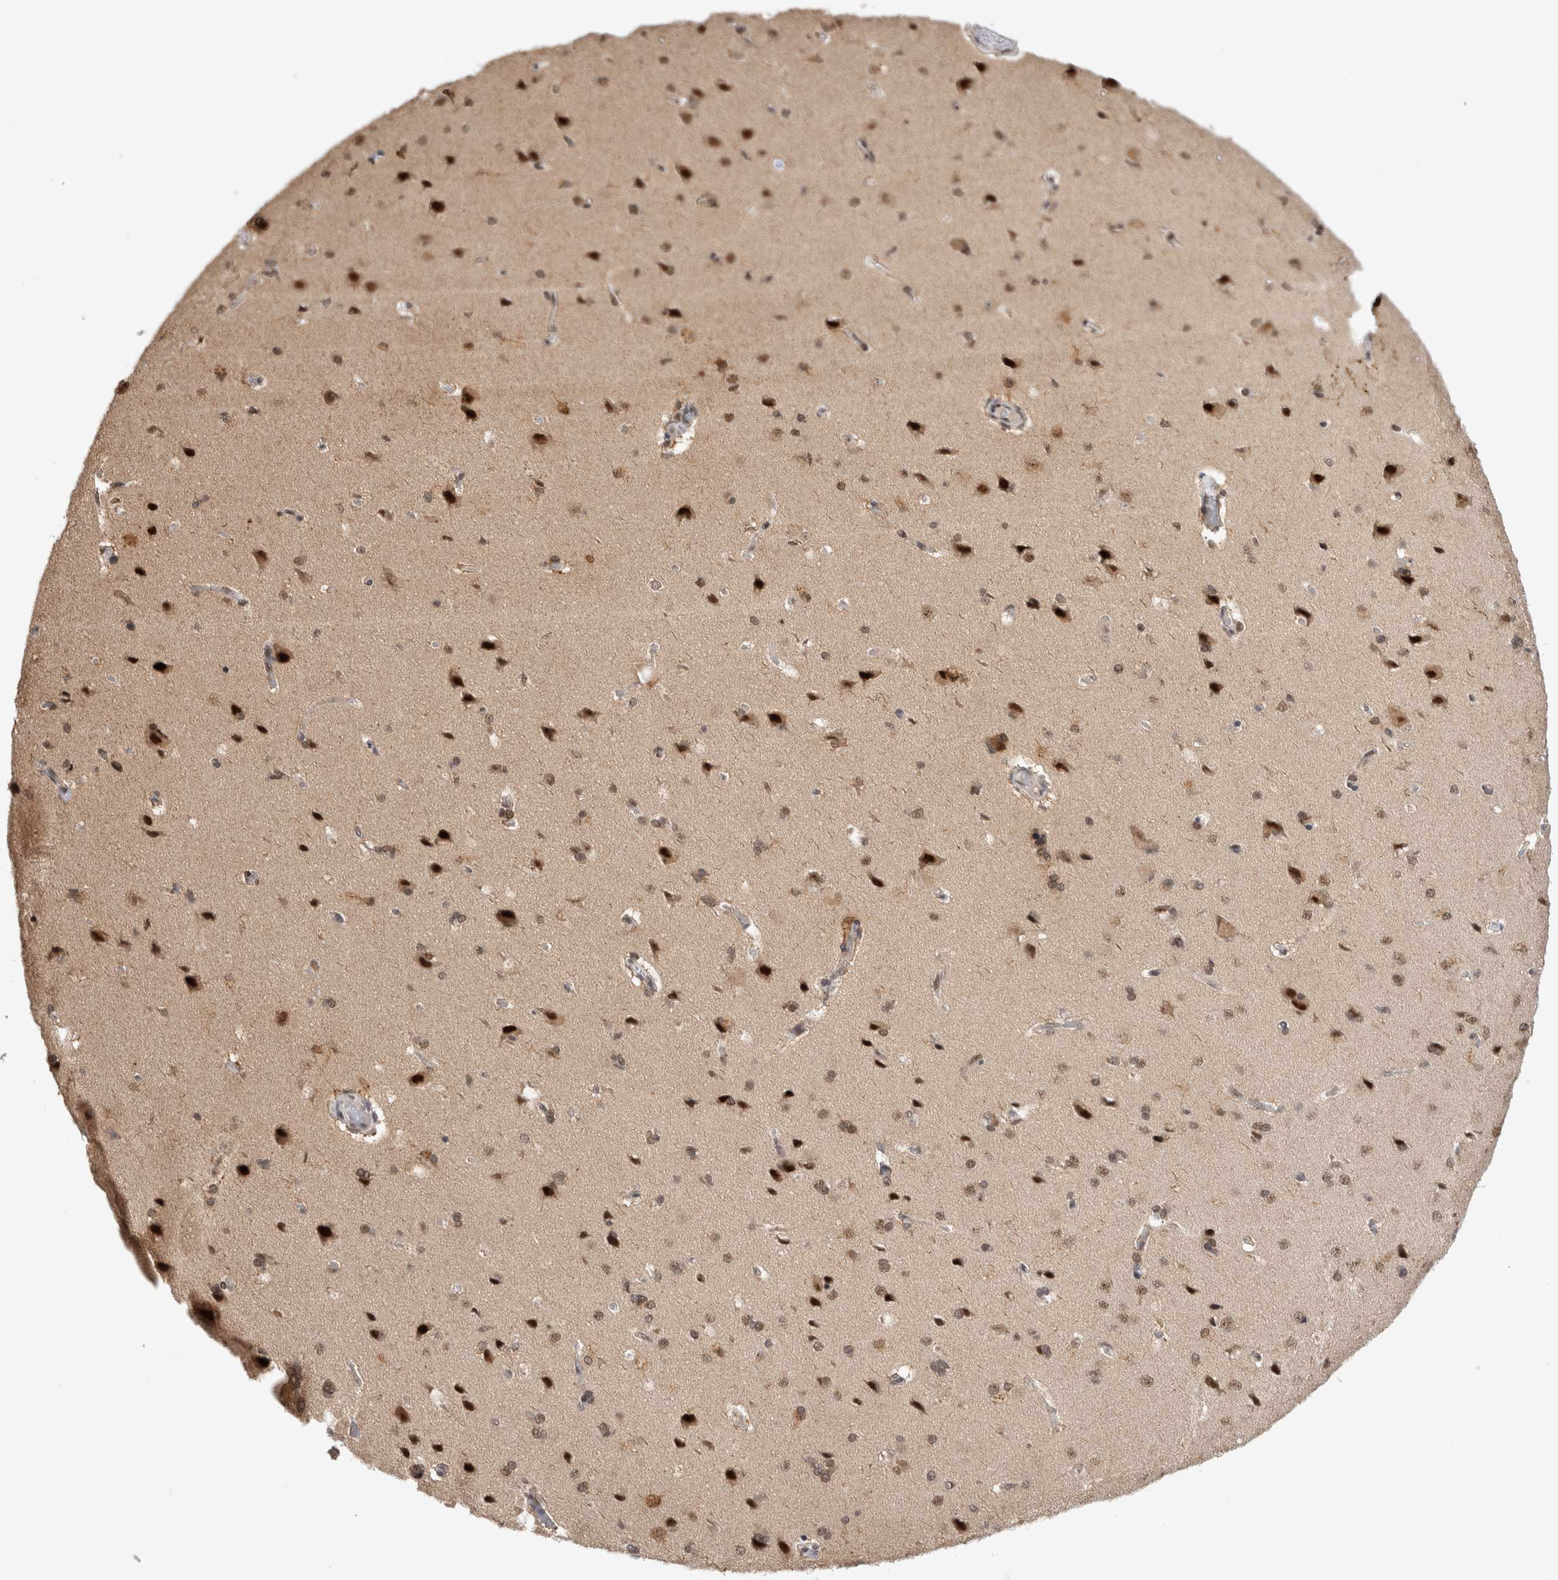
{"staining": {"intensity": "moderate", "quantity": ">75%", "location": "nuclear"}, "tissue": "cerebral cortex", "cell_type": "Endothelial cells", "image_type": "normal", "snomed": [{"axis": "morphology", "description": "Normal tissue, NOS"}, {"axis": "topography", "description": "Cerebral cortex"}], "caption": "Protein analysis of benign cerebral cortex exhibits moderate nuclear expression in approximately >75% of endothelial cells. Immunohistochemistry (ihc) stains the protein of interest in brown and the nuclei are stained blue.", "gene": "HESX1", "patient": {"sex": "male", "age": 62}}